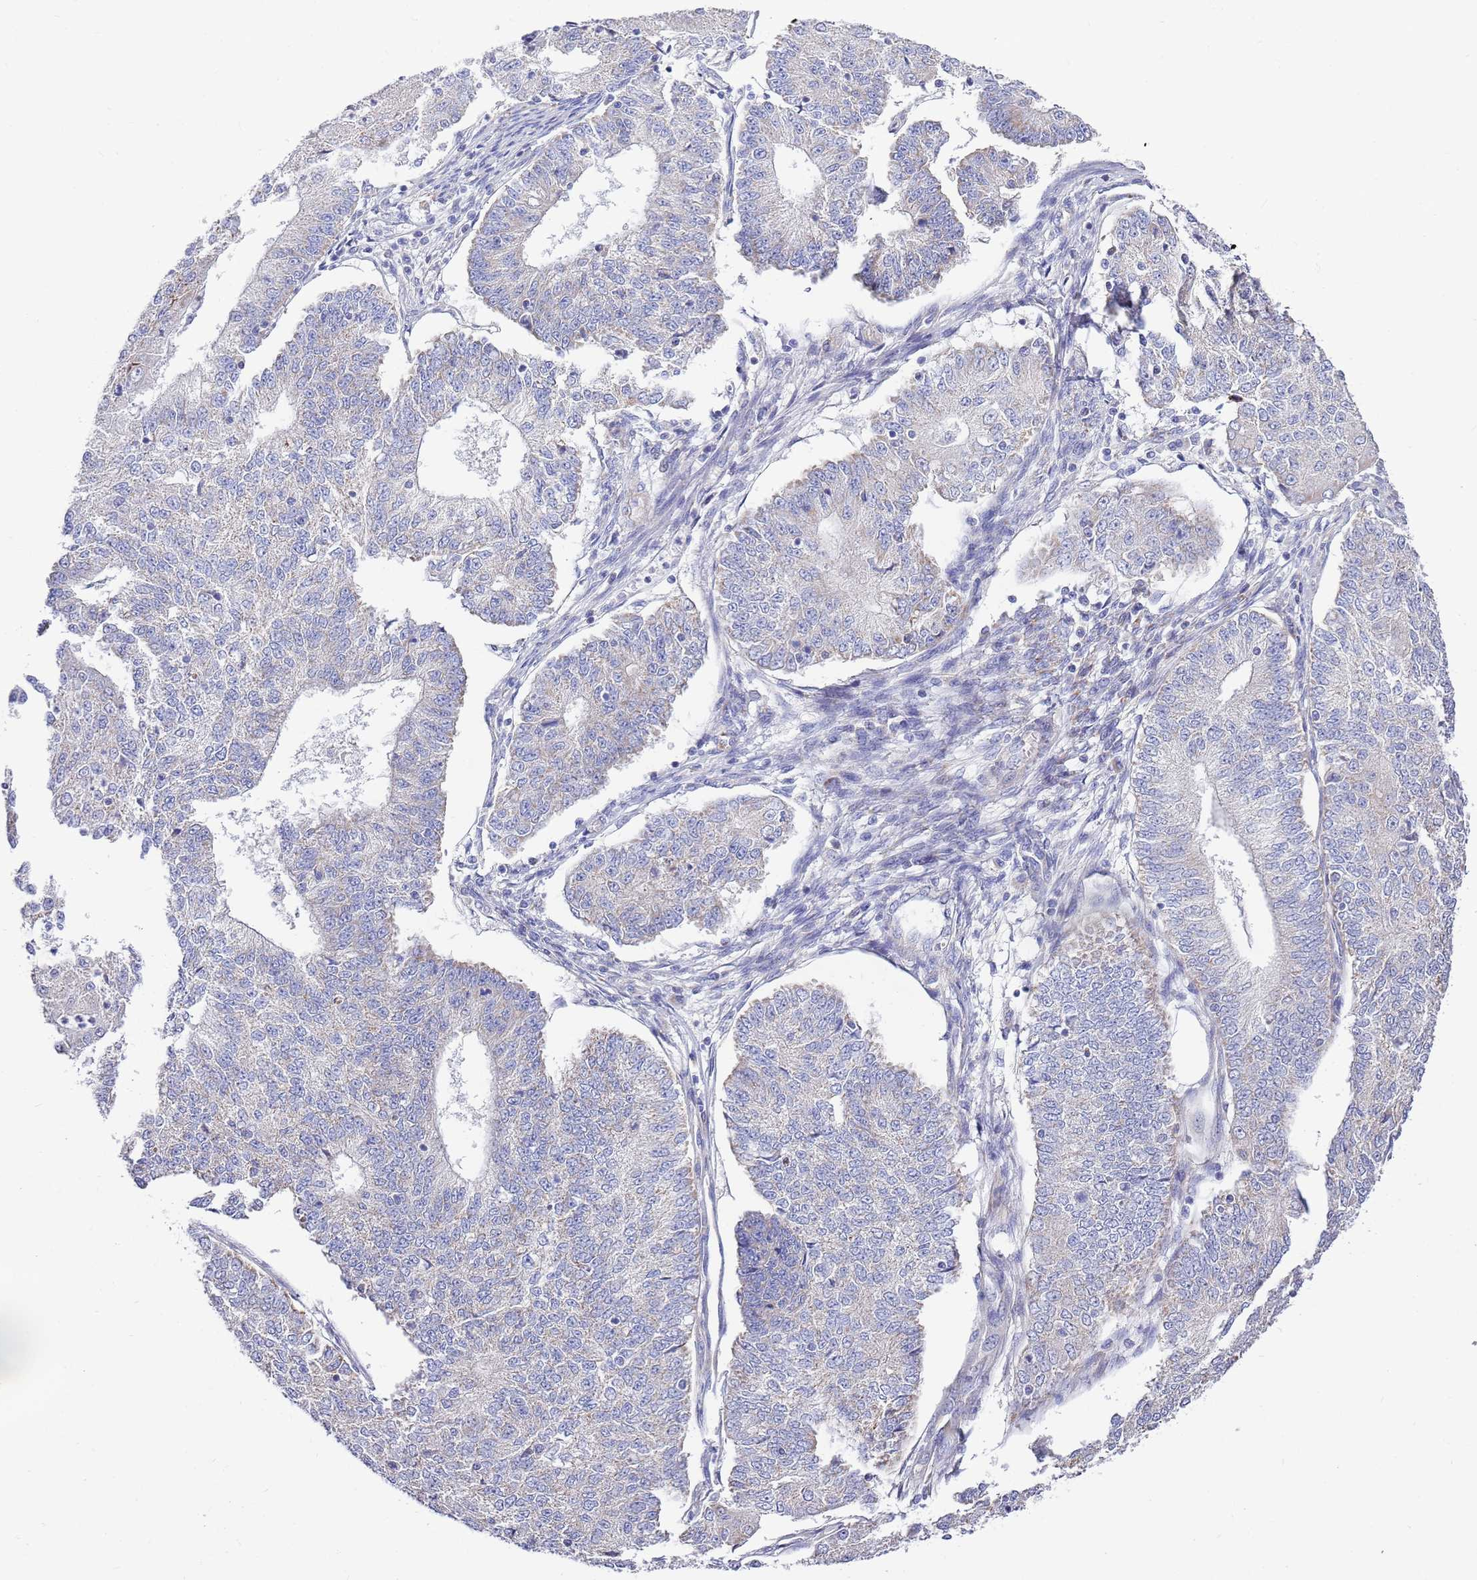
{"staining": {"intensity": "negative", "quantity": "none", "location": "none"}, "tissue": "endometrial cancer", "cell_type": "Tumor cells", "image_type": "cancer", "snomed": [{"axis": "morphology", "description": "Adenocarcinoma, NOS"}, {"axis": "topography", "description": "Endometrium"}], "caption": "Tumor cells are negative for protein expression in human adenocarcinoma (endometrial).", "gene": "EMC8", "patient": {"sex": "female", "age": 56}}